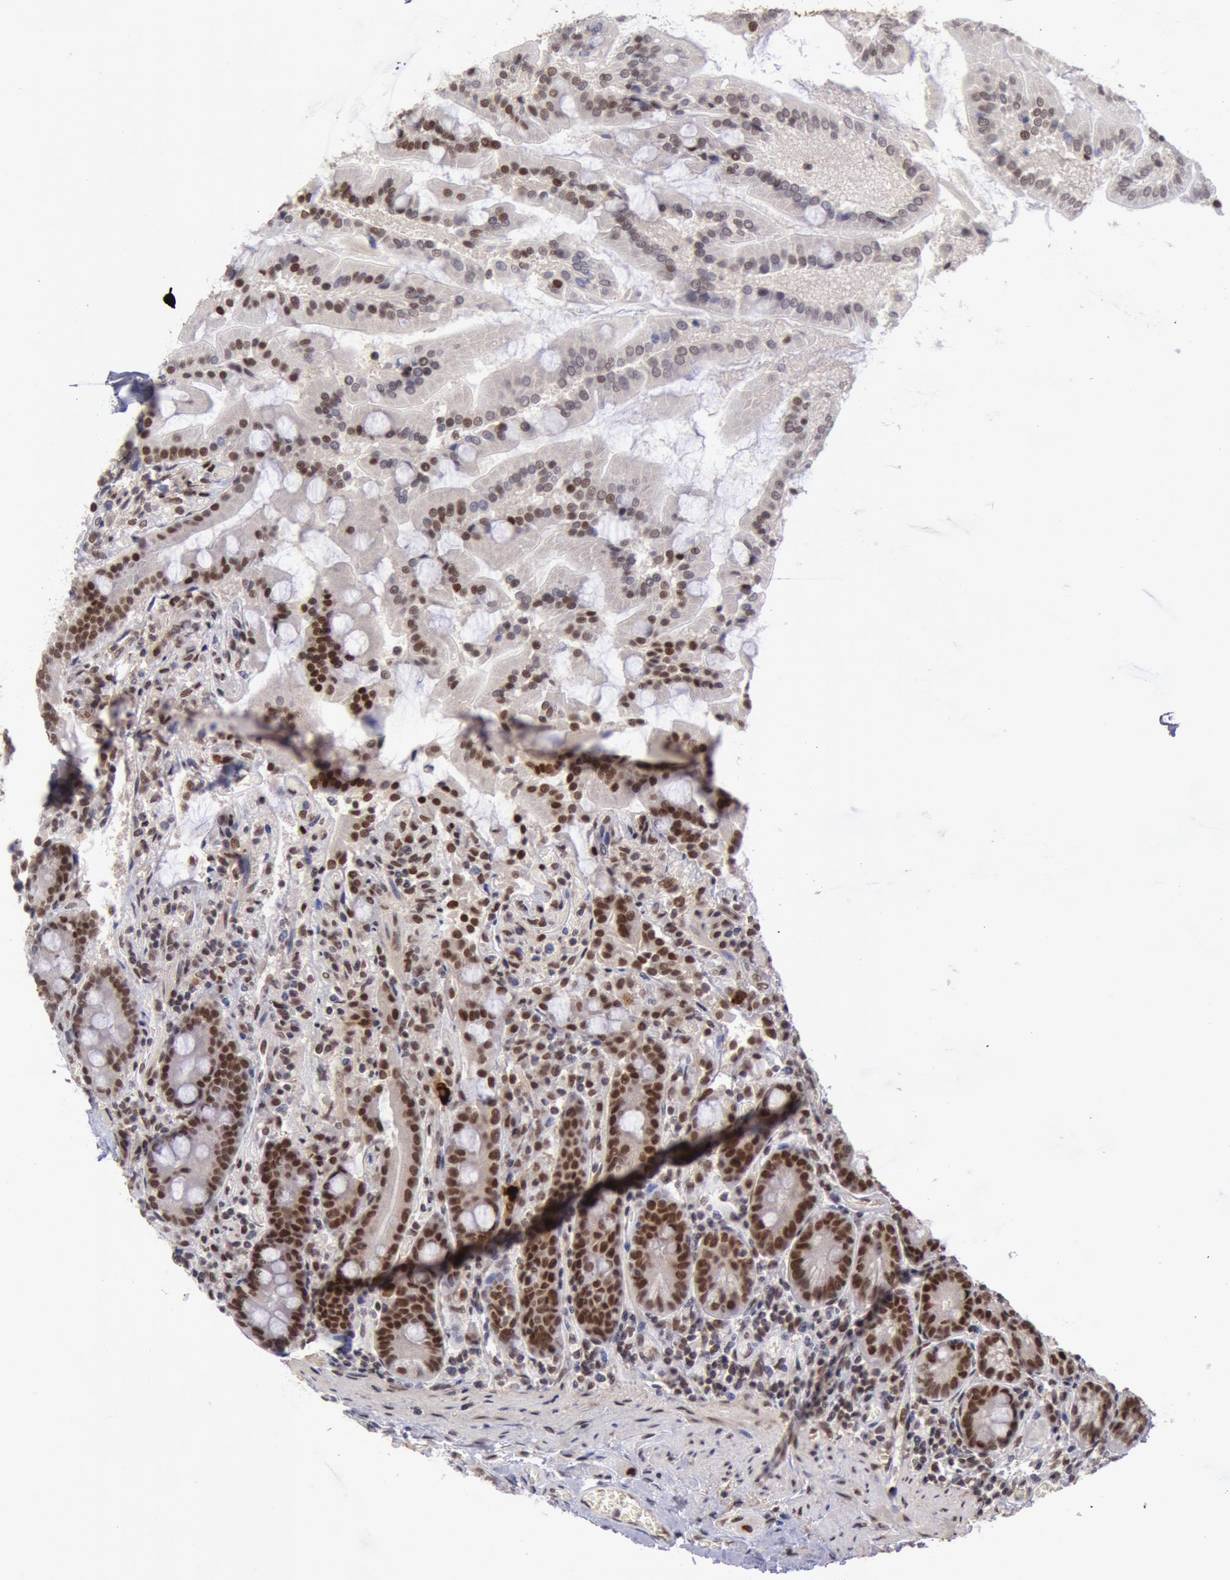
{"staining": {"intensity": "strong", "quantity": ">75%", "location": "nuclear"}, "tissue": "duodenum", "cell_type": "Glandular cells", "image_type": "normal", "snomed": [{"axis": "morphology", "description": "Normal tissue, NOS"}, {"axis": "topography", "description": "Duodenum"}], "caption": "This micrograph reveals IHC staining of normal duodenum, with high strong nuclear positivity in approximately >75% of glandular cells.", "gene": "CDKN2B", "patient": {"sex": "female", "age": 64}}